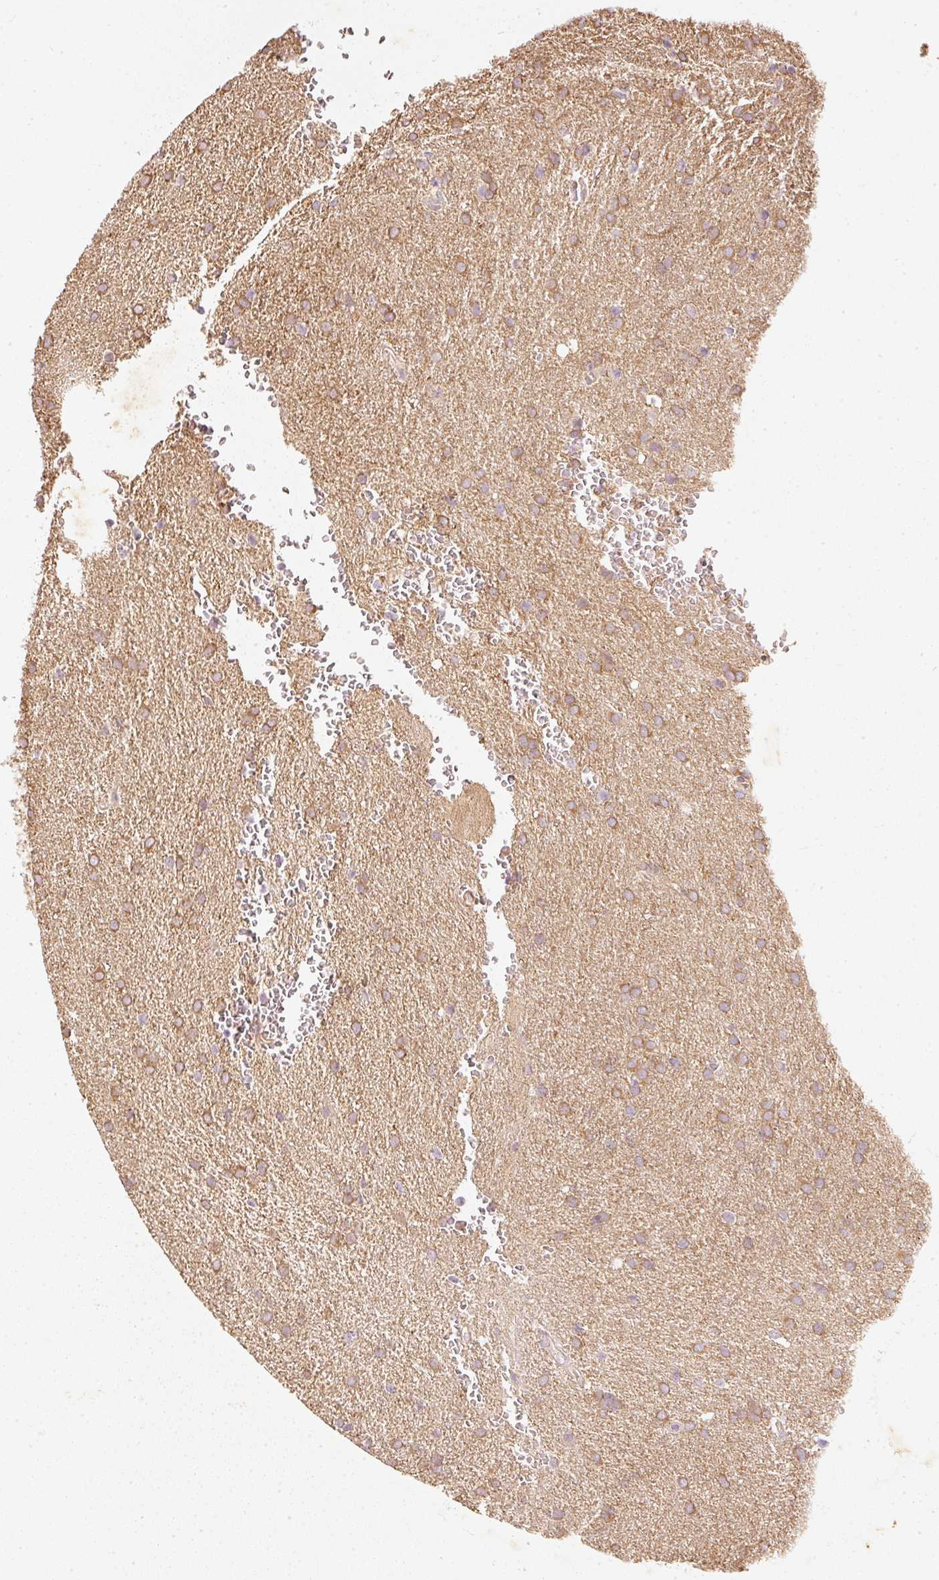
{"staining": {"intensity": "moderate", "quantity": ">75%", "location": "cytoplasmic/membranous"}, "tissue": "glioma", "cell_type": "Tumor cells", "image_type": "cancer", "snomed": [{"axis": "morphology", "description": "Glioma, malignant, Low grade"}, {"axis": "topography", "description": "Brain"}], "caption": "Tumor cells reveal medium levels of moderate cytoplasmic/membranous expression in approximately >75% of cells in human glioma.", "gene": "RGL2", "patient": {"sex": "female", "age": 33}}